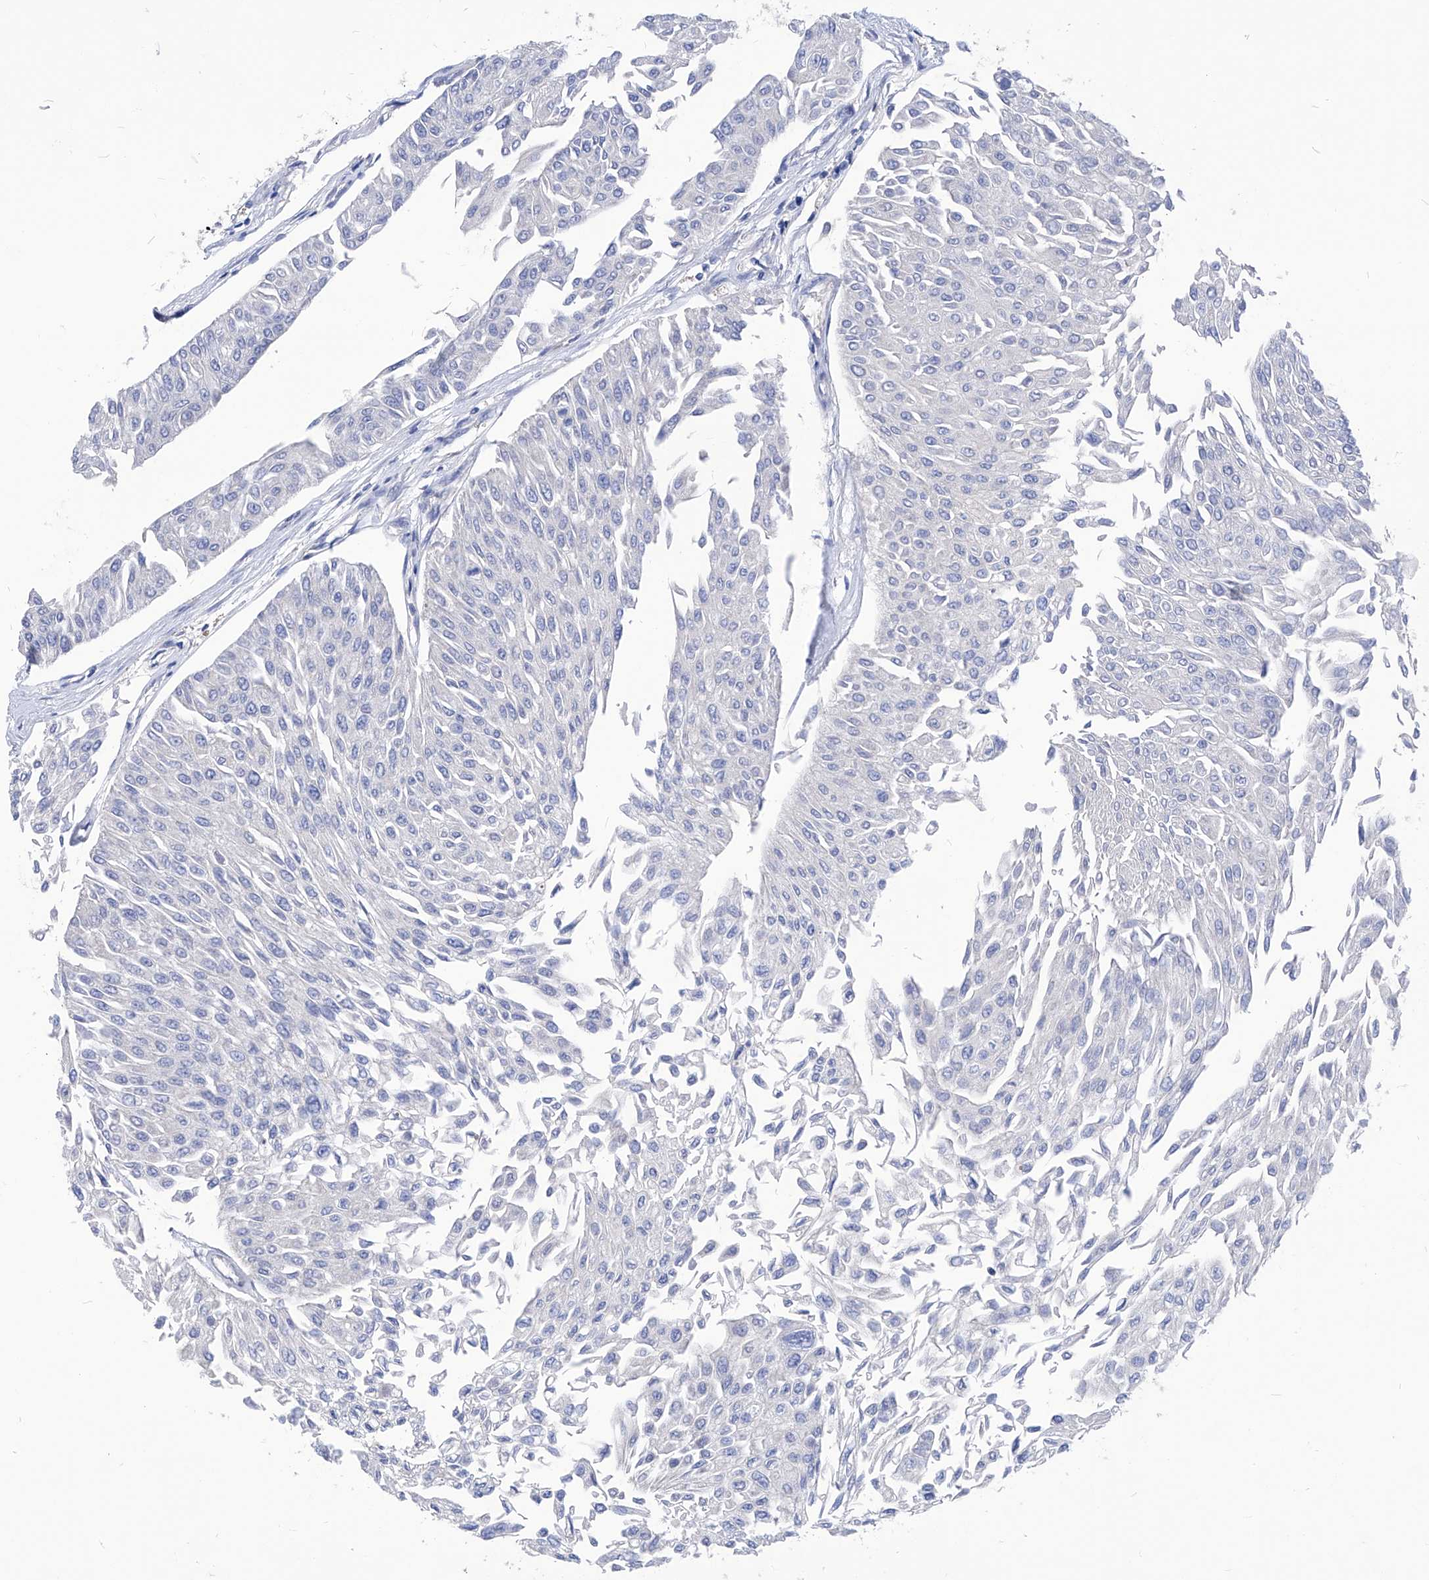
{"staining": {"intensity": "negative", "quantity": "none", "location": "none"}, "tissue": "urothelial cancer", "cell_type": "Tumor cells", "image_type": "cancer", "snomed": [{"axis": "morphology", "description": "Urothelial carcinoma, Low grade"}, {"axis": "topography", "description": "Urinary bladder"}], "caption": "Immunohistochemistry (IHC) histopathology image of human urothelial cancer stained for a protein (brown), which shows no expression in tumor cells. The staining is performed using DAB (3,3'-diaminobenzidine) brown chromogen with nuclei counter-stained in using hematoxylin.", "gene": "XPNPEP1", "patient": {"sex": "male", "age": 67}}